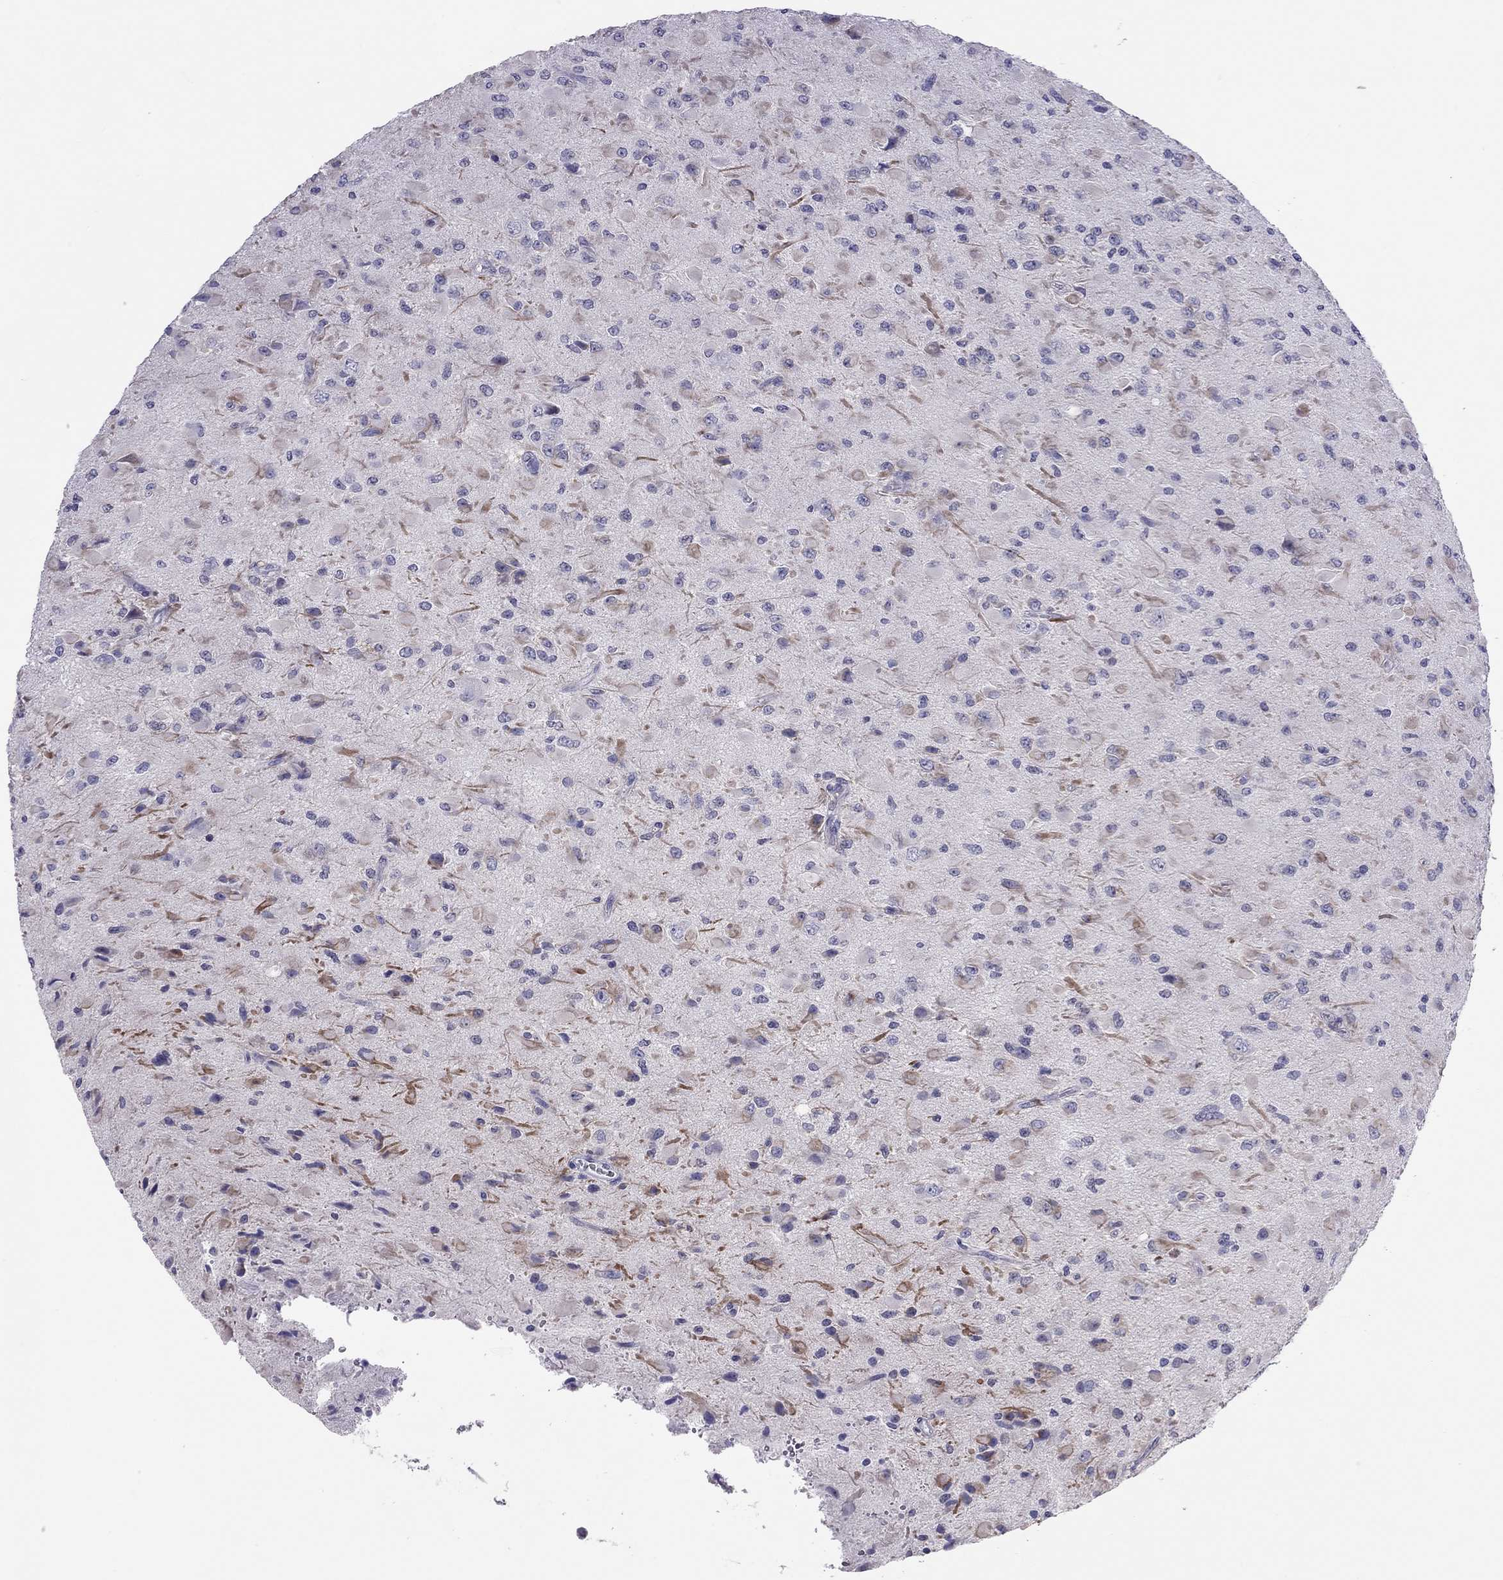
{"staining": {"intensity": "negative", "quantity": "none", "location": "none"}, "tissue": "glioma", "cell_type": "Tumor cells", "image_type": "cancer", "snomed": [{"axis": "morphology", "description": "Glioma, malignant, High grade"}, {"axis": "topography", "description": "Cerebral cortex"}], "caption": "Immunohistochemistry (IHC) histopathology image of neoplastic tissue: human glioma stained with DAB reveals no significant protein staining in tumor cells. The staining was performed using DAB to visualize the protein expression in brown, while the nuclei were stained in blue with hematoxylin (Magnification: 20x).", "gene": "PPP1R3A", "patient": {"sex": "male", "age": 35}}